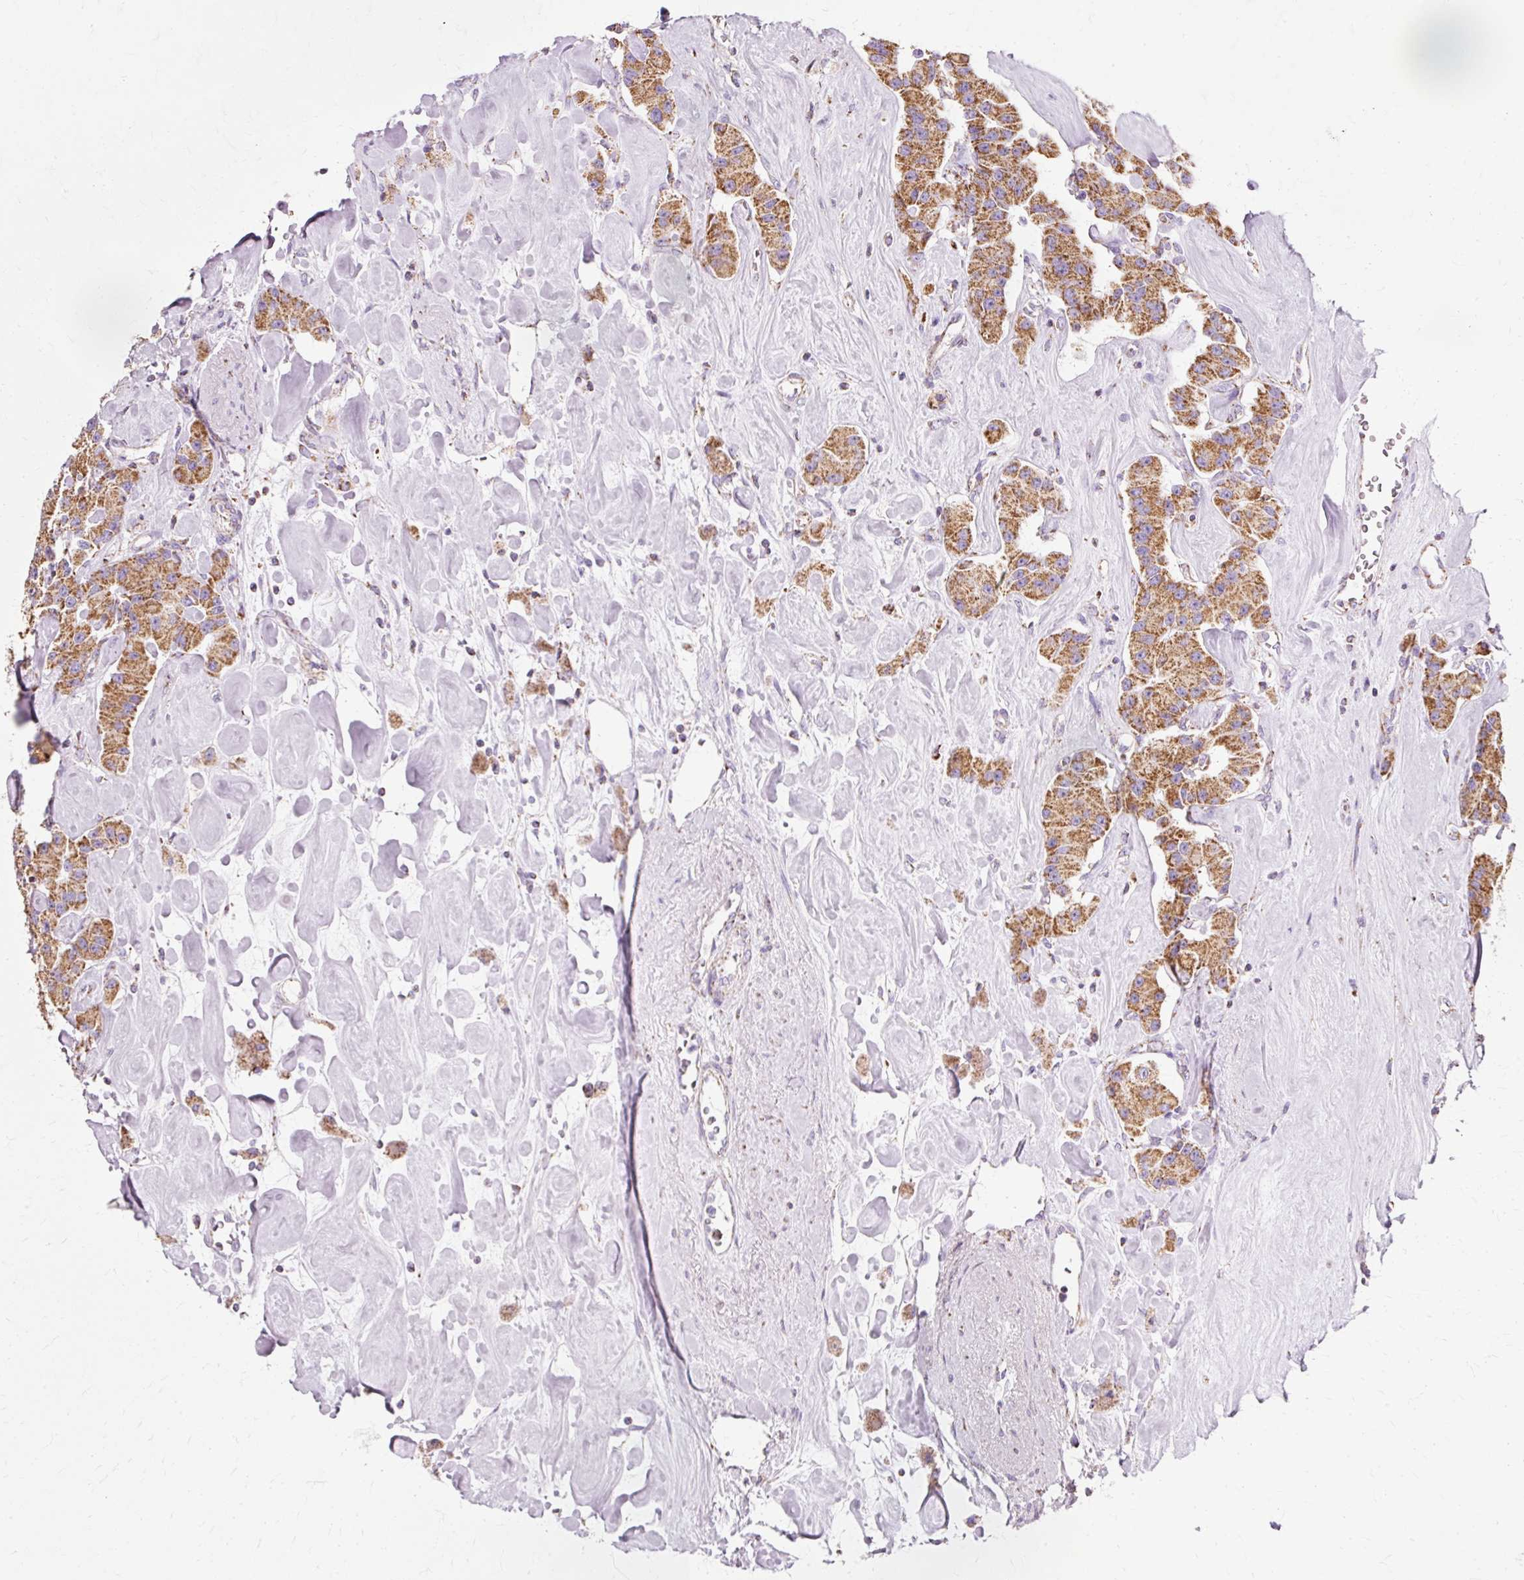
{"staining": {"intensity": "moderate", "quantity": ">75%", "location": "cytoplasmic/membranous"}, "tissue": "carcinoid", "cell_type": "Tumor cells", "image_type": "cancer", "snomed": [{"axis": "morphology", "description": "Carcinoid, malignant, NOS"}, {"axis": "topography", "description": "Pancreas"}], "caption": "The histopathology image displays a brown stain indicating the presence of a protein in the cytoplasmic/membranous of tumor cells in carcinoid.", "gene": "ATP5PO", "patient": {"sex": "male", "age": 41}}